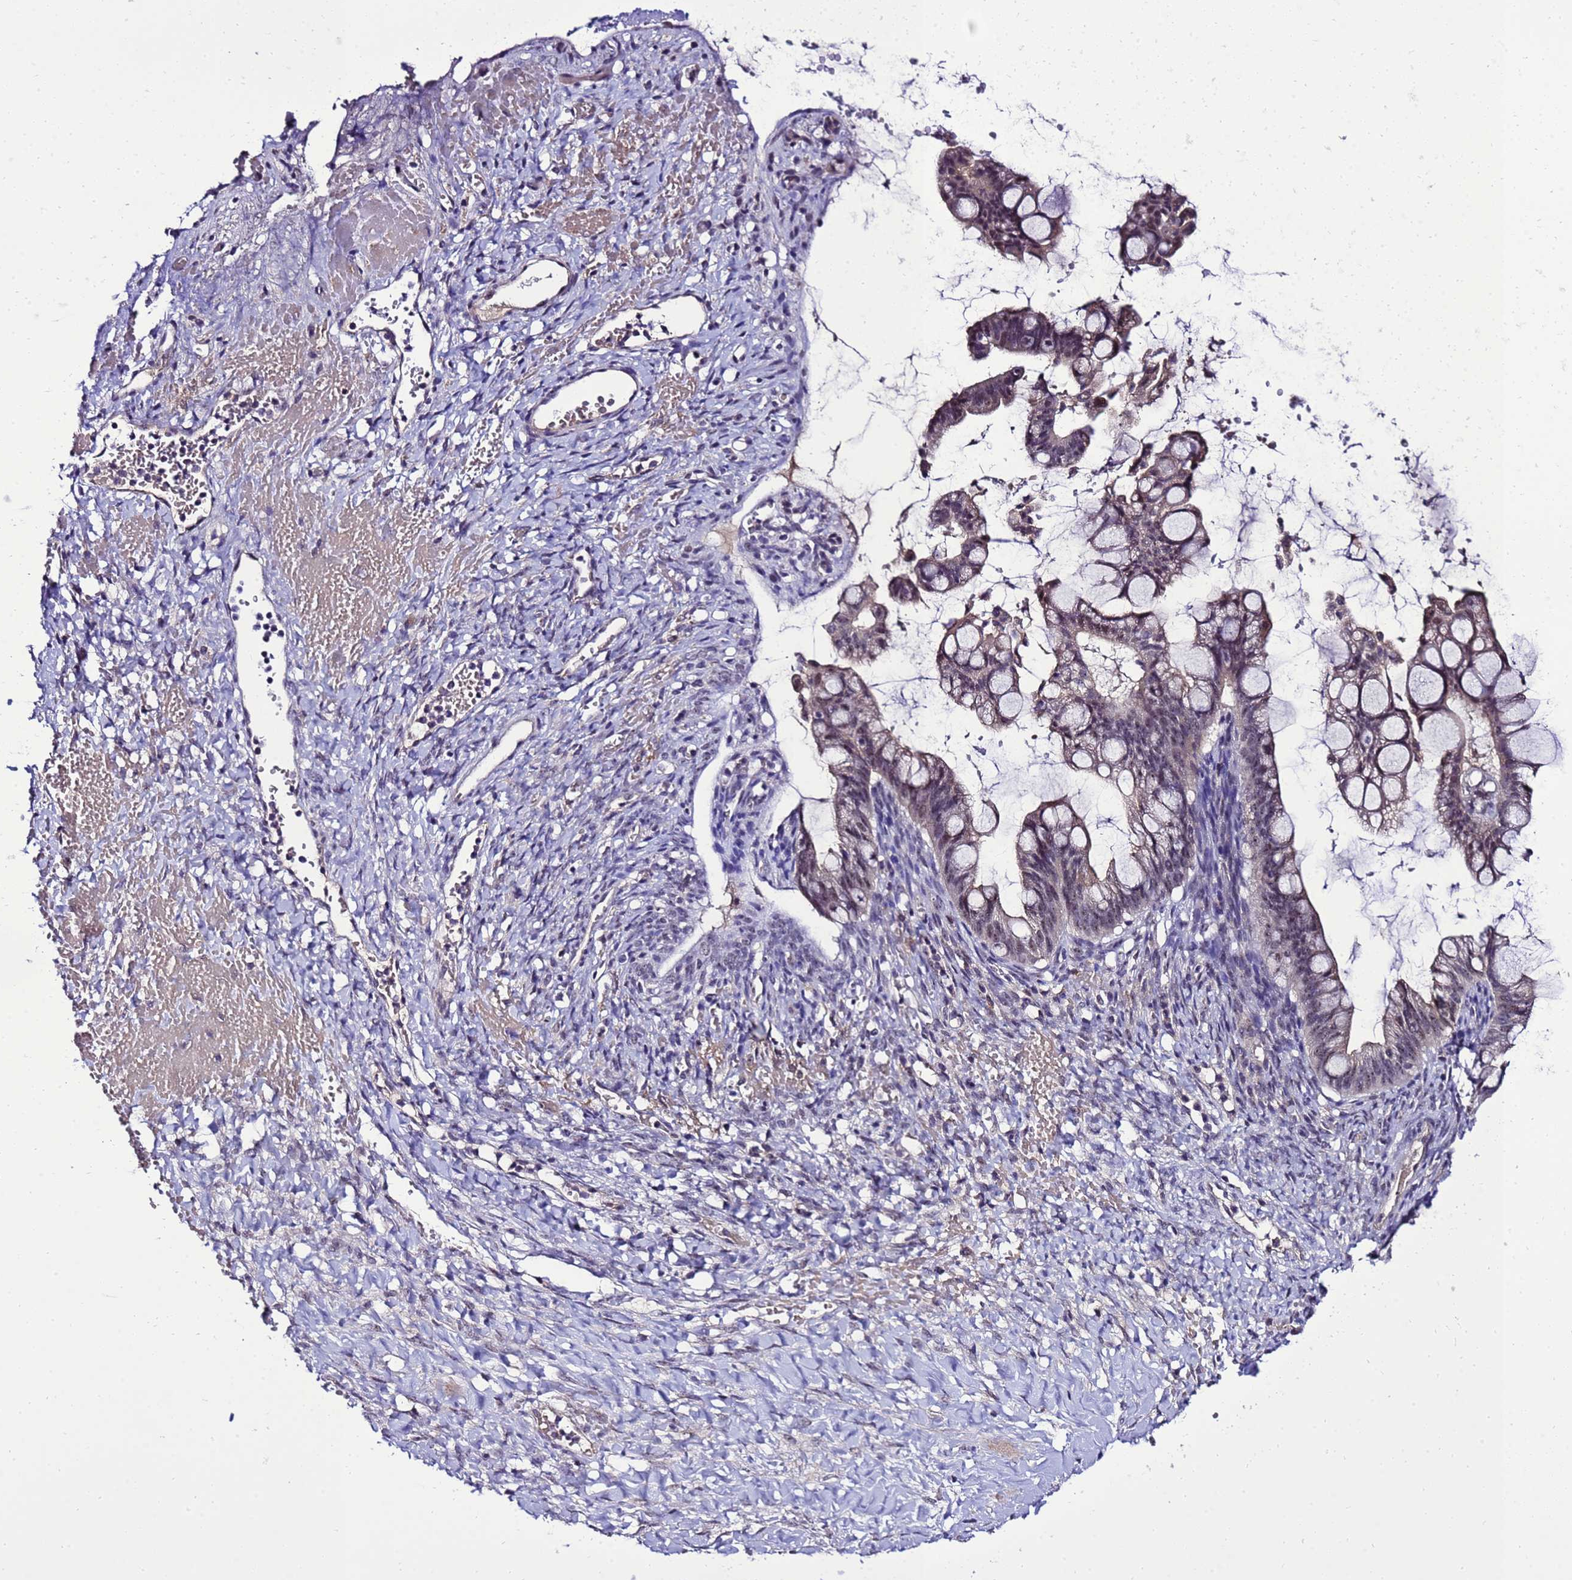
{"staining": {"intensity": "weak", "quantity": "<25%", "location": "nuclear"}, "tissue": "ovarian cancer", "cell_type": "Tumor cells", "image_type": "cancer", "snomed": [{"axis": "morphology", "description": "Cystadenocarcinoma, mucinous, NOS"}, {"axis": "topography", "description": "Ovary"}], "caption": "Immunohistochemistry of ovarian mucinous cystadenocarcinoma shows no staining in tumor cells.", "gene": "C19orf47", "patient": {"sex": "female", "age": 73}}